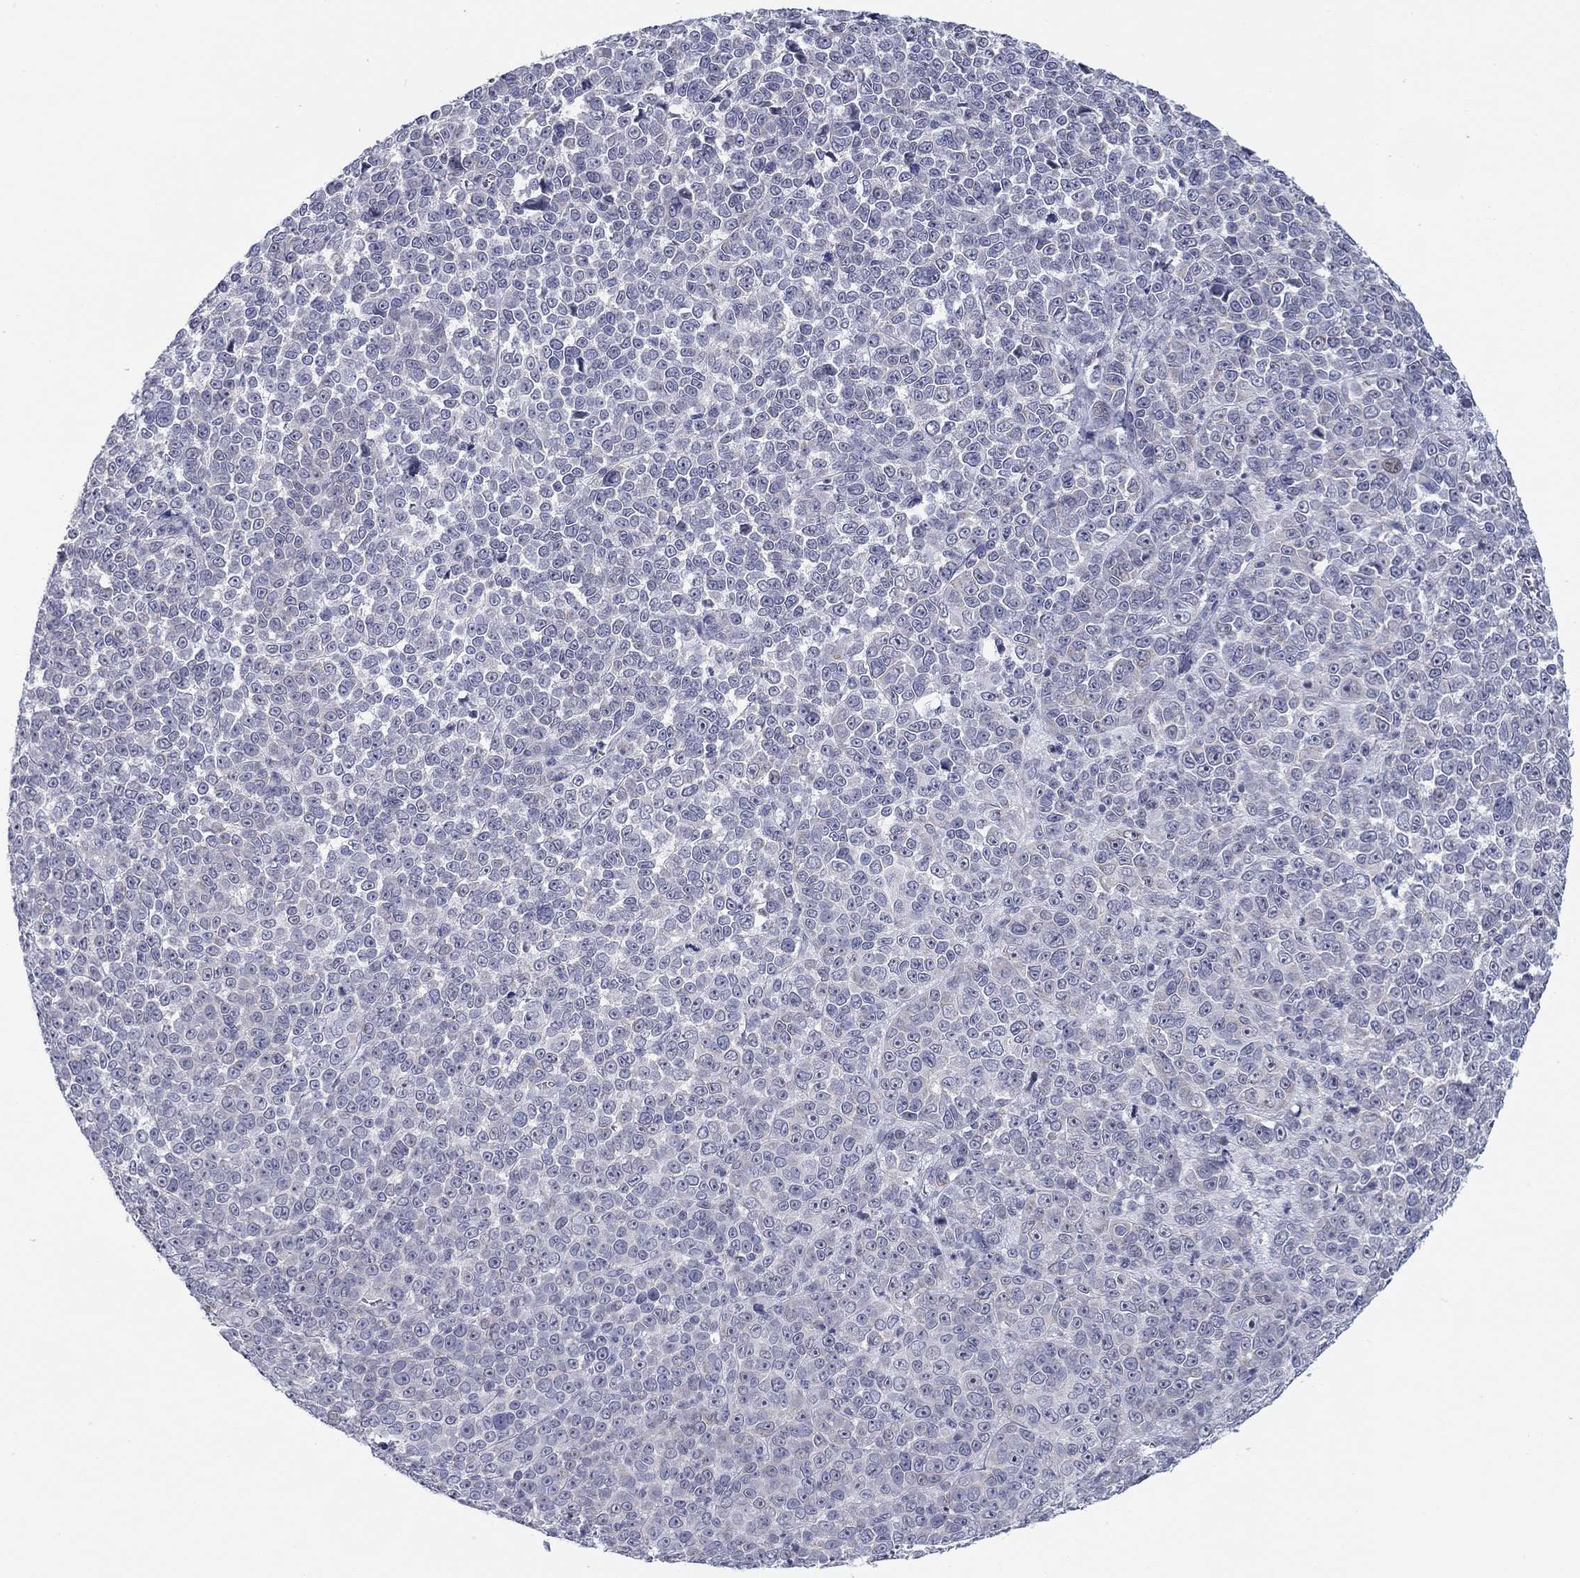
{"staining": {"intensity": "negative", "quantity": "none", "location": "none"}, "tissue": "melanoma", "cell_type": "Tumor cells", "image_type": "cancer", "snomed": [{"axis": "morphology", "description": "Malignant melanoma, NOS"}, {"axis": "topography", "description": "Skin"}], "caption": "This is an immunohistochemistry image of human malignant melanoma. There is no expression in tumor cells.", "gene": "PRPH", "patient": {"sex": "female", "age": 95}}